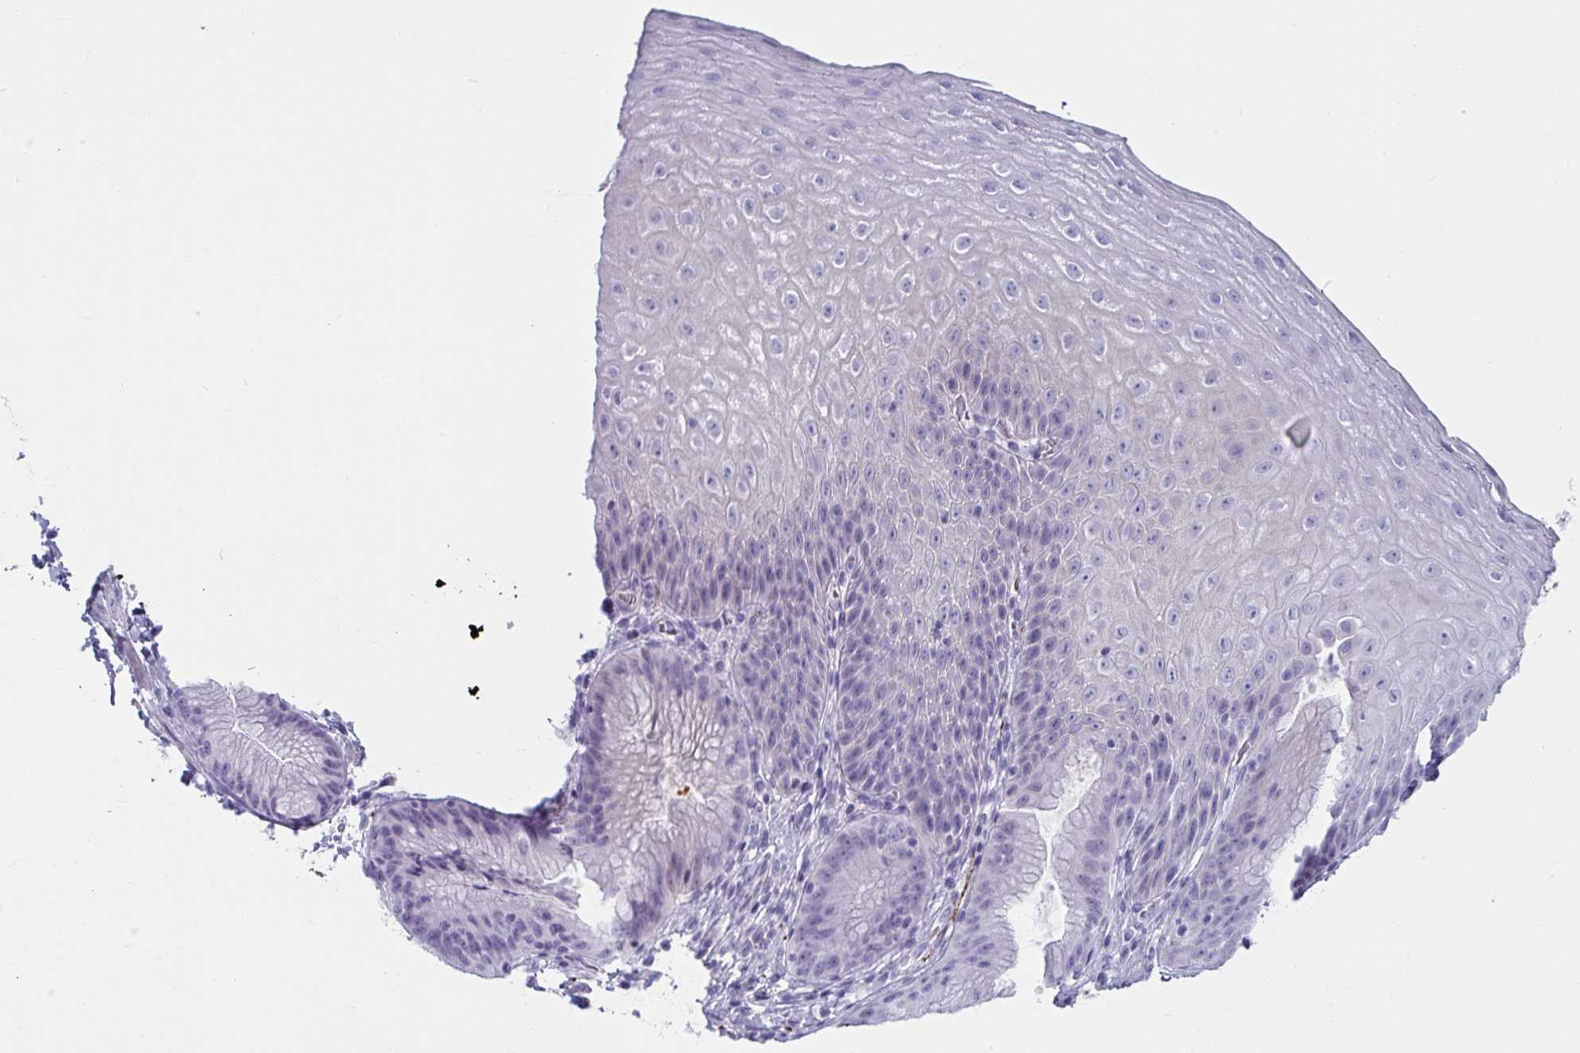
{"staining": {"intensity": "negative", "quantity": "none", "location": "none"}, "tissue": "esophagus", "cell_type": "Squamous epithelial cells", "image_type": "normal", "snomed": [{"axis": "morphology", "description": "Normal tissue, NOS"}, {"axis": "topography", "description": "Esophagus"}], "caption": "Human esophagus stained for a protein using IHC exhibits no positivity in squamous epithelial cells.", "gene": "NPY", "patient": {"sex": "female", "age": 61}}